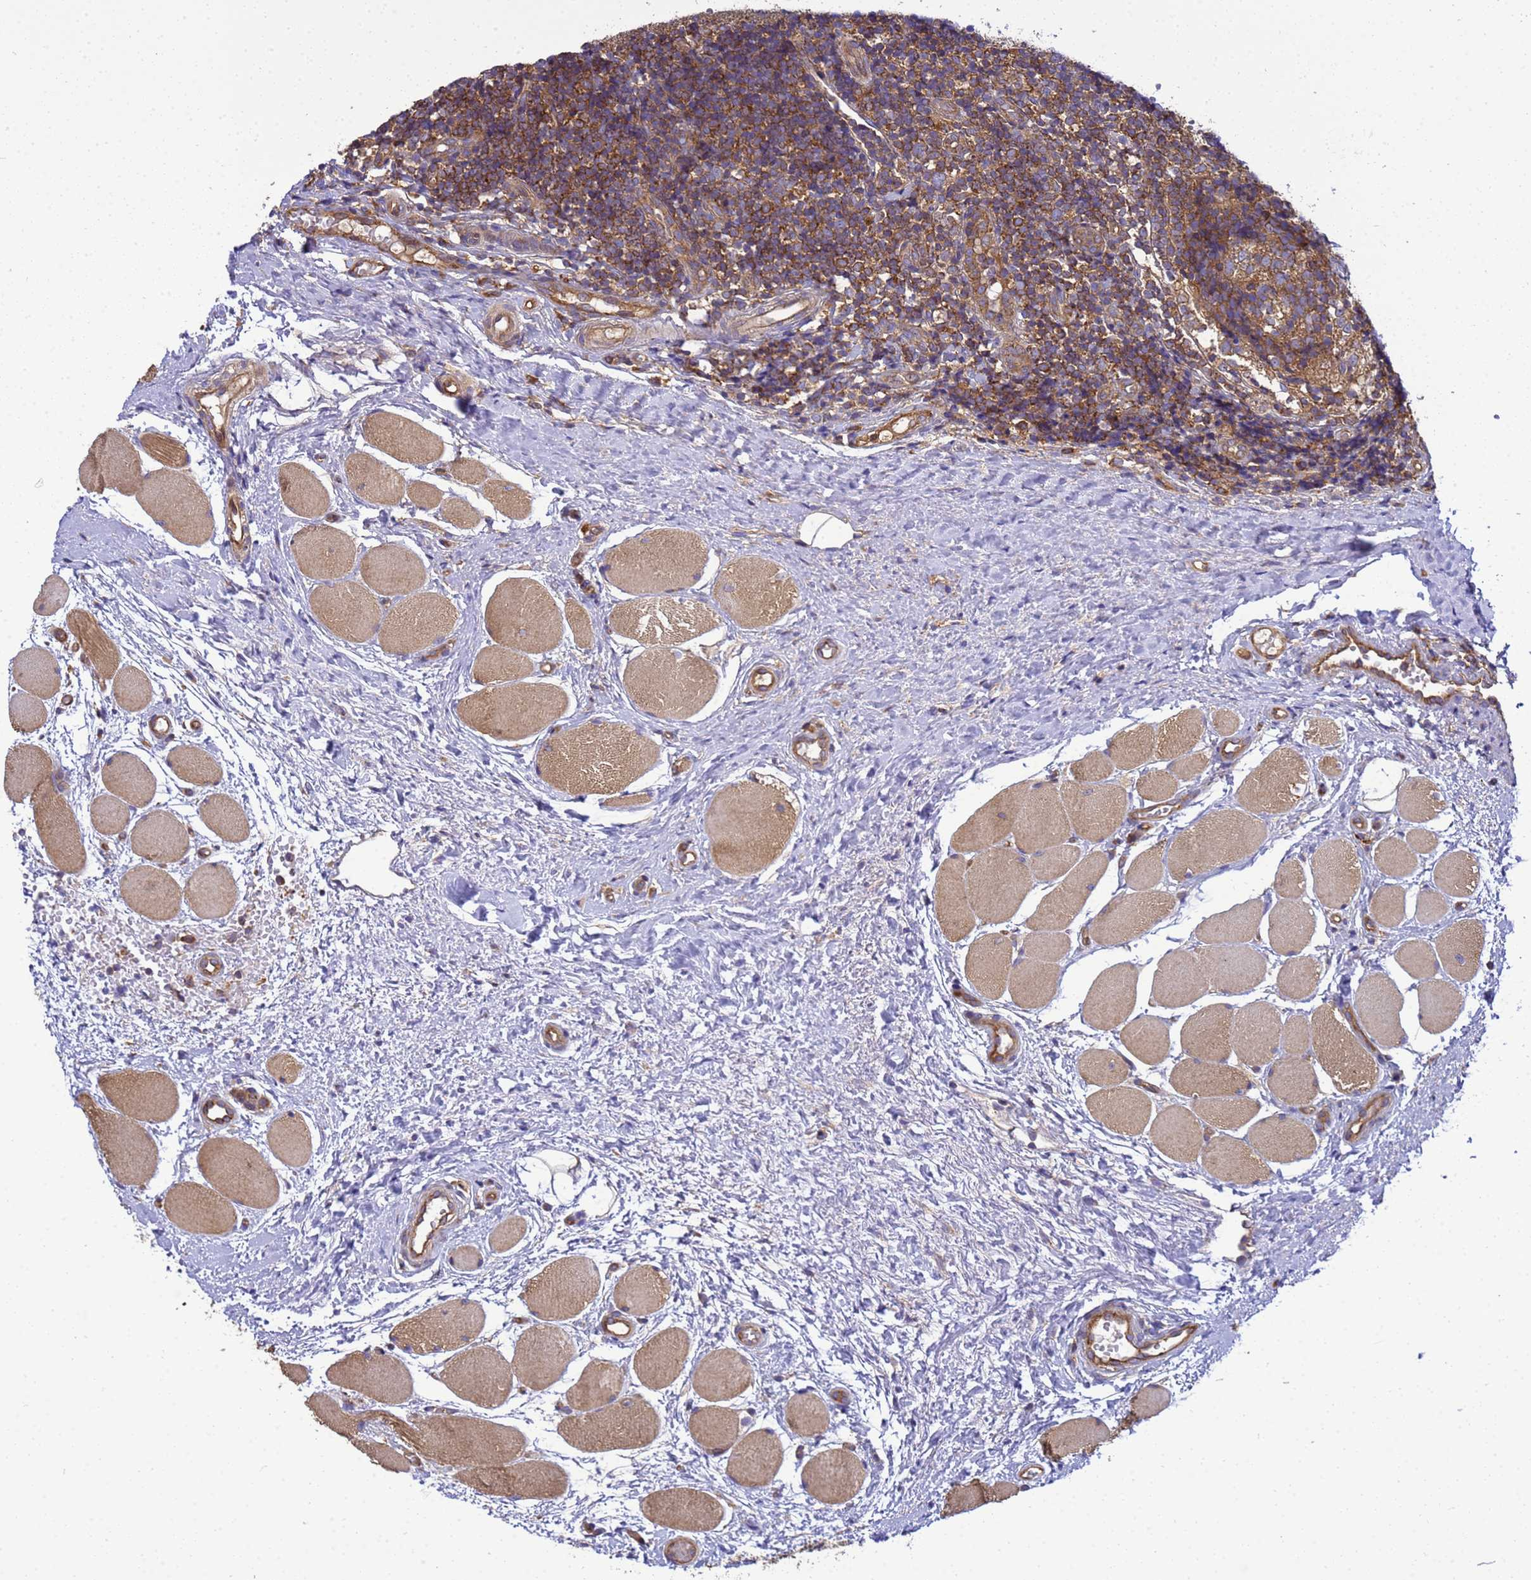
{"staining": {"intensity": "moderate", "quantity": ">75%", "location": "cytoplasmic/membranous"}, "tissue": "tonsil", "cell_type": "Germinal center cells", "image_type": "normal", "snomed": [{"axis": "morphology", "description": "Normal tissue, NOS"}, {"axis": "topography", "description": "Tonsil"}], "caption": "Tonsil was stained to show a protein in brown. There is medium levels of moderate cytoplasmic/membranous staining in approximately >75% of germinal center cells. (DAB = brown stain, brightfield microscopy at high magnification).", "gene": "BECN1", "patient": {"sex": "female", "age": 19}}